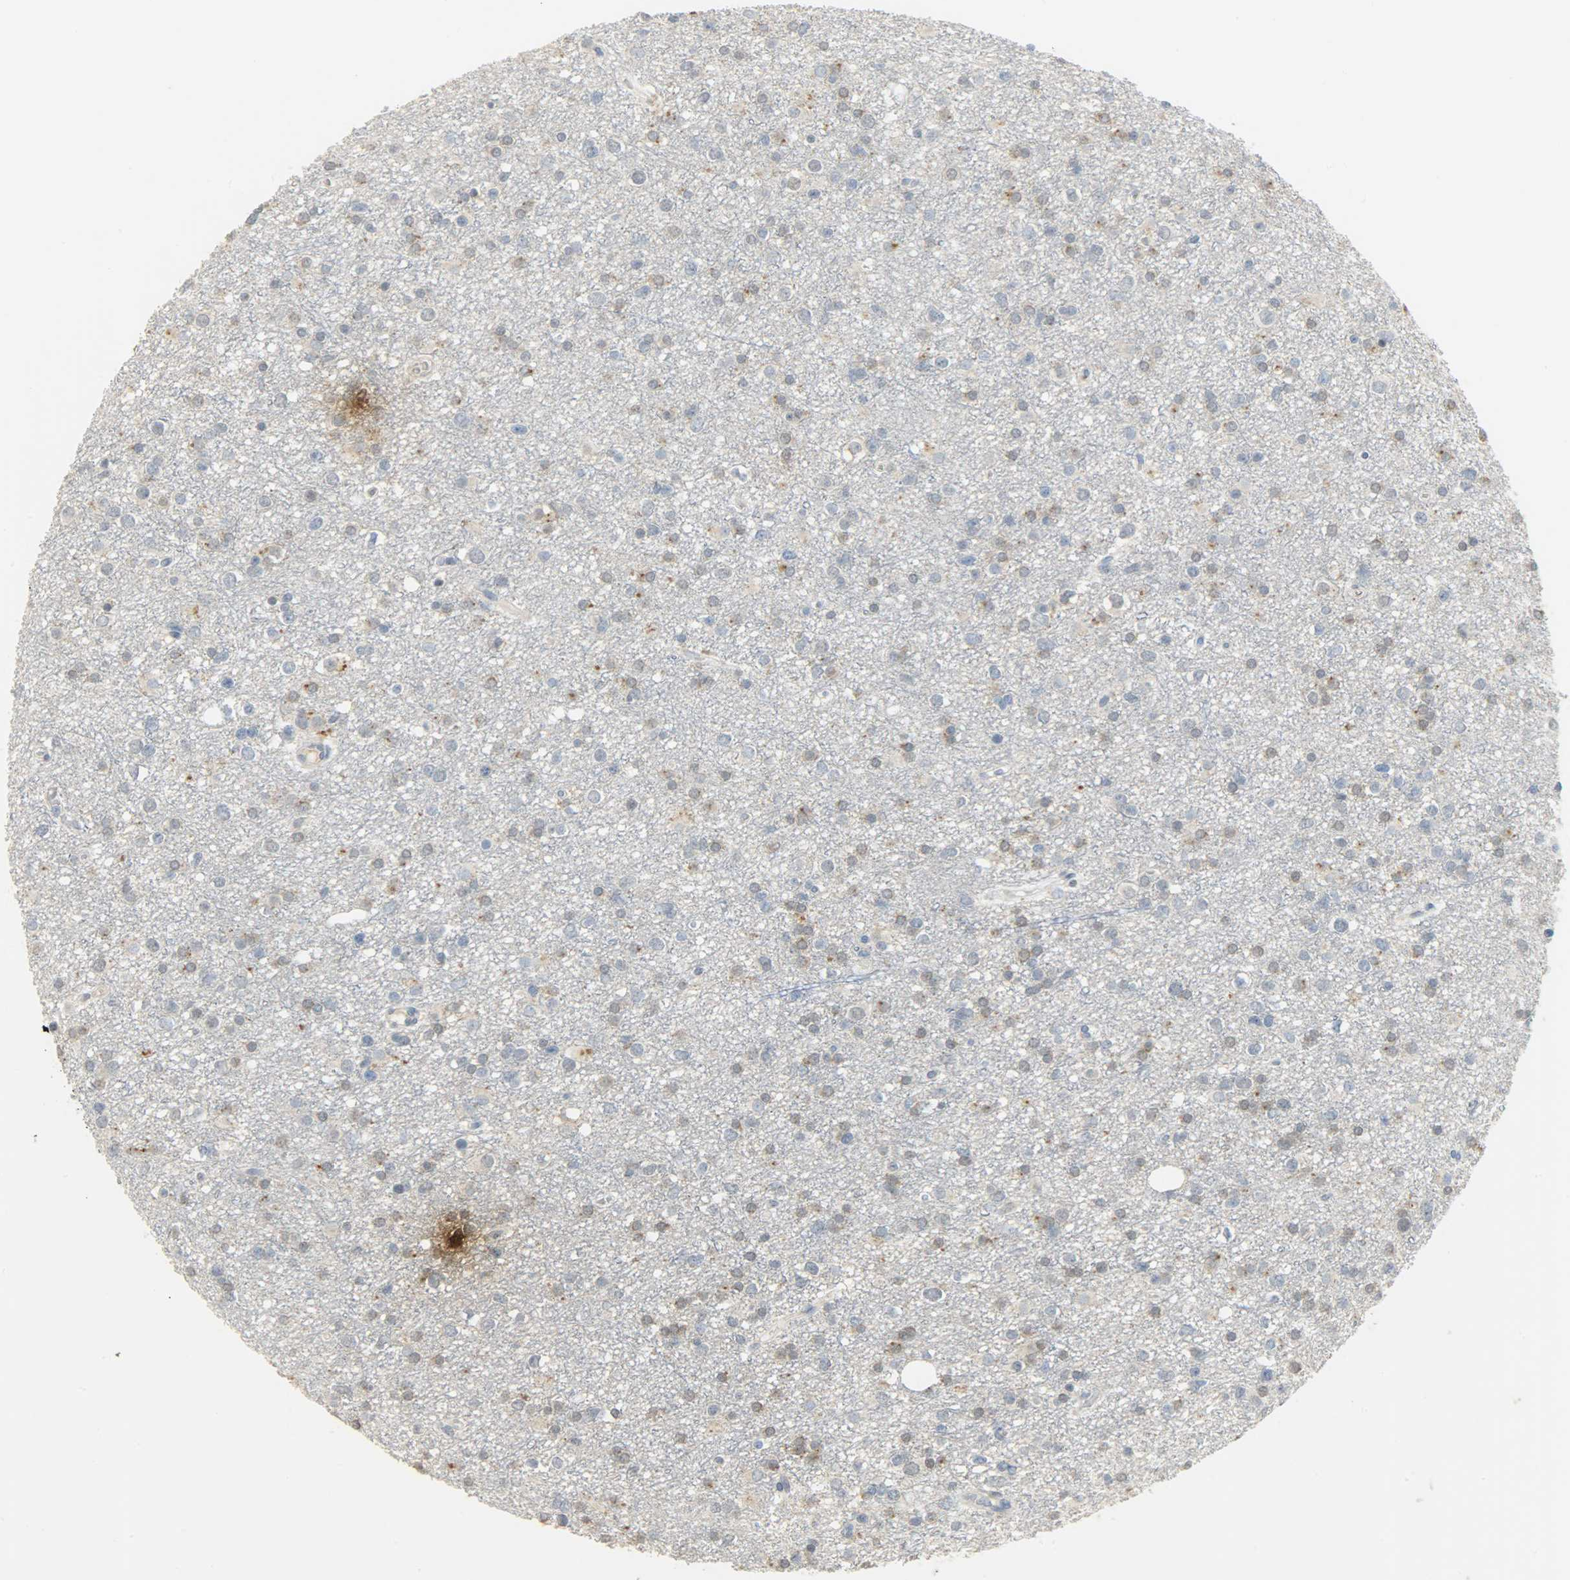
{"staining": {"intensity": "moderate", "quantity": "<25%", "location": "cytoplasmic/membranous"}, "tissue": "glioma", "cell_type": "Tumor cells", "image_type": "cancer", "snomed": [{"axis": "morphology", "description": "Glioma, malignant, Low grade"}, {"axis": "topography", "description": "Brain"}], "caption": "Protein staining by immunohistochemistry reveals moderate cytoplasmic/membranous positivity in about <25% of tumor cells in malignant glioma (low-grade). (IHC, brightfield microscopy, high magnification).", "gene": "DNAJB6", "patient": {"sex": "male", "age": 42}}